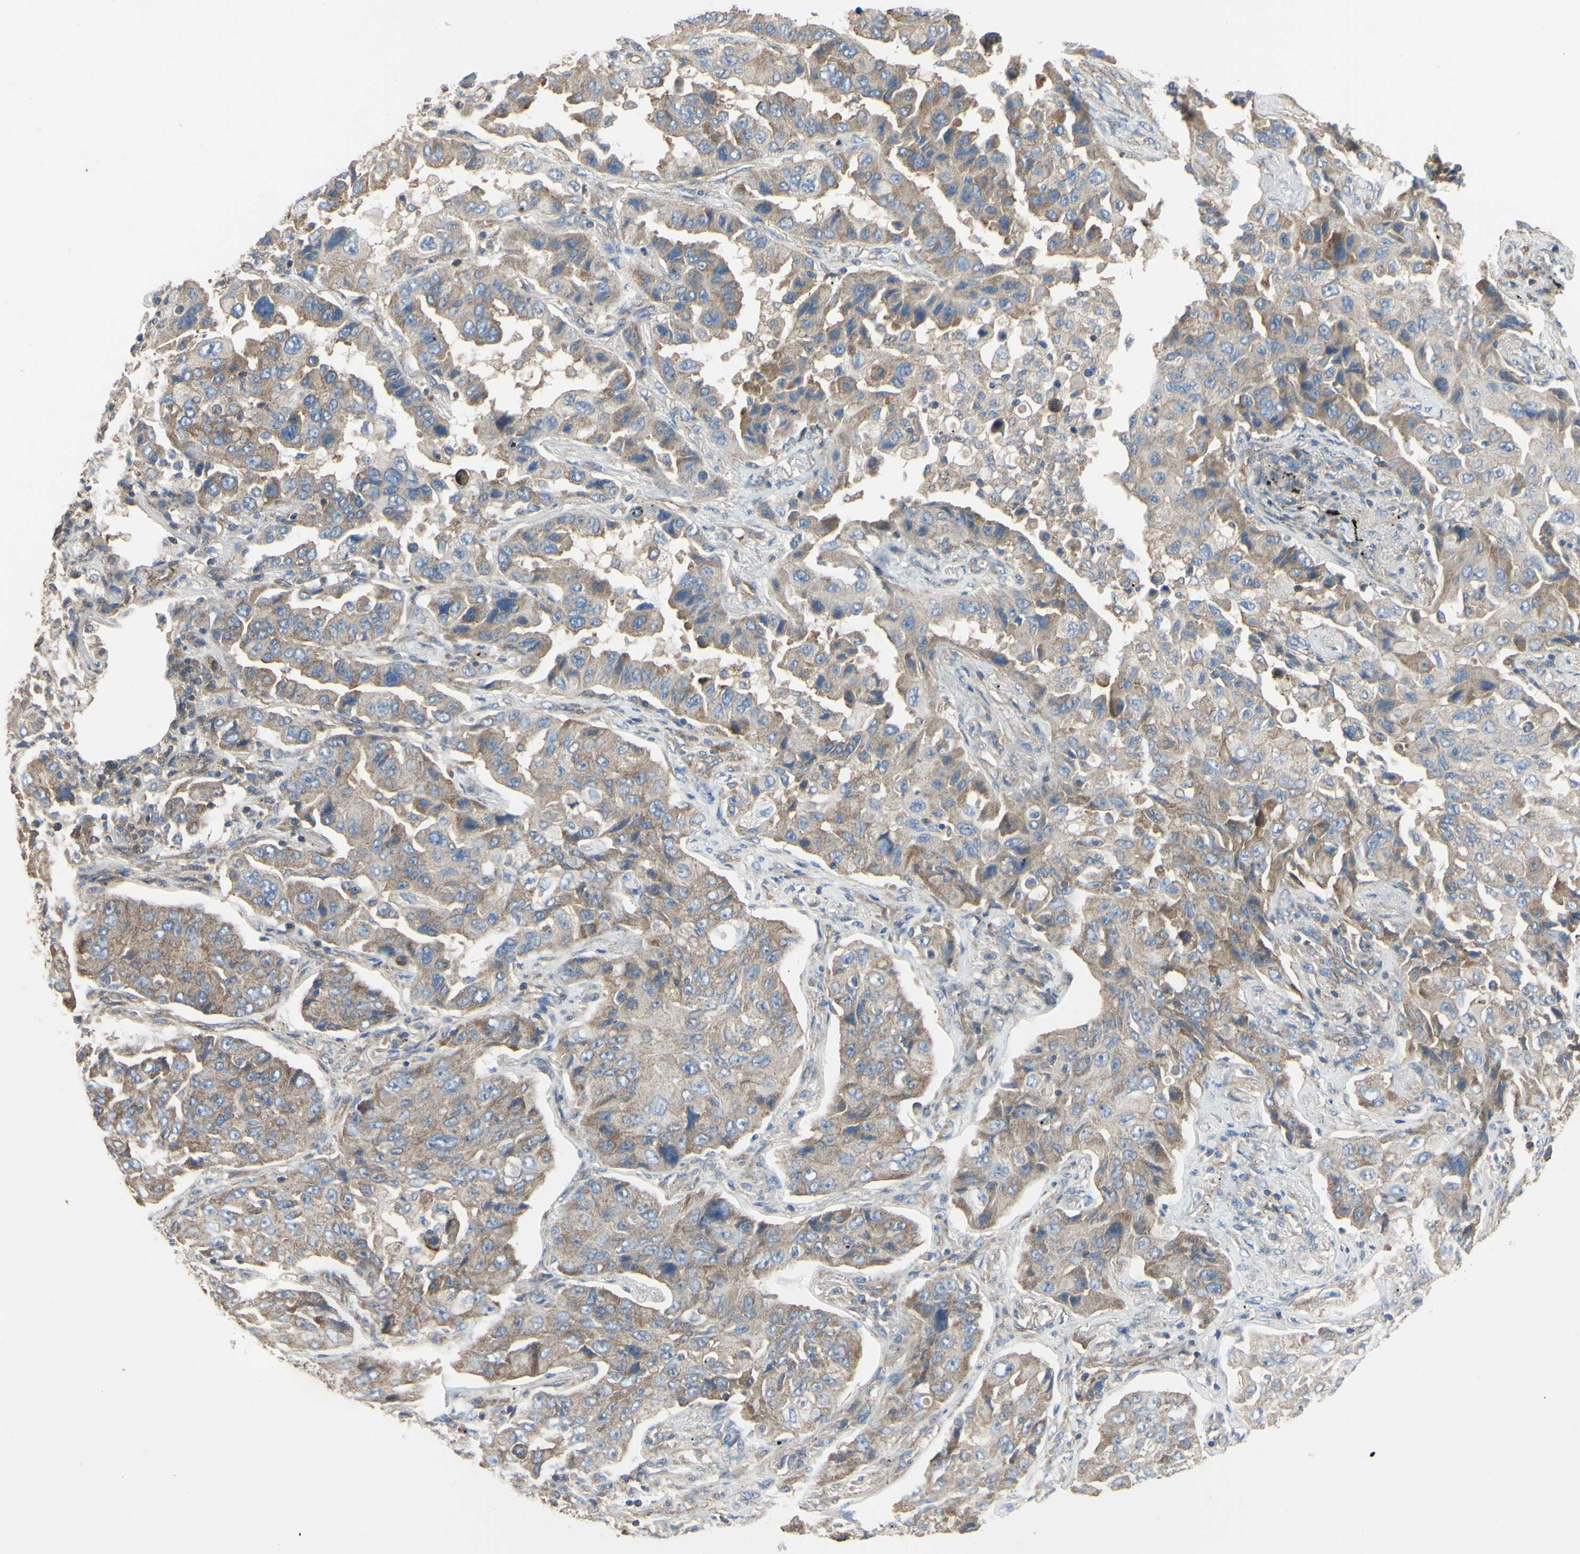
{"staining": {"intensity": "moderate", "quantity": ">75%", "location": "cytoplasmic/membranous"}, "tissue": "lung cancer", "cell_type": "Tumor cells", "image_type": "cancer", "snomed": [{"axis": "morphology", "description": "Adenocarcinoma, NOS"}, {"axis": "topography", "description": "Lung"}], "caption": "About >75% of tumor cells in human lung adenocarcinoma exhibit moderate cytoplasmic/membranous protein positivity as visualized by brown immunohistochemical staining.", "gene": "BECN1", "patient": {"sex": "female", "age": 65}}